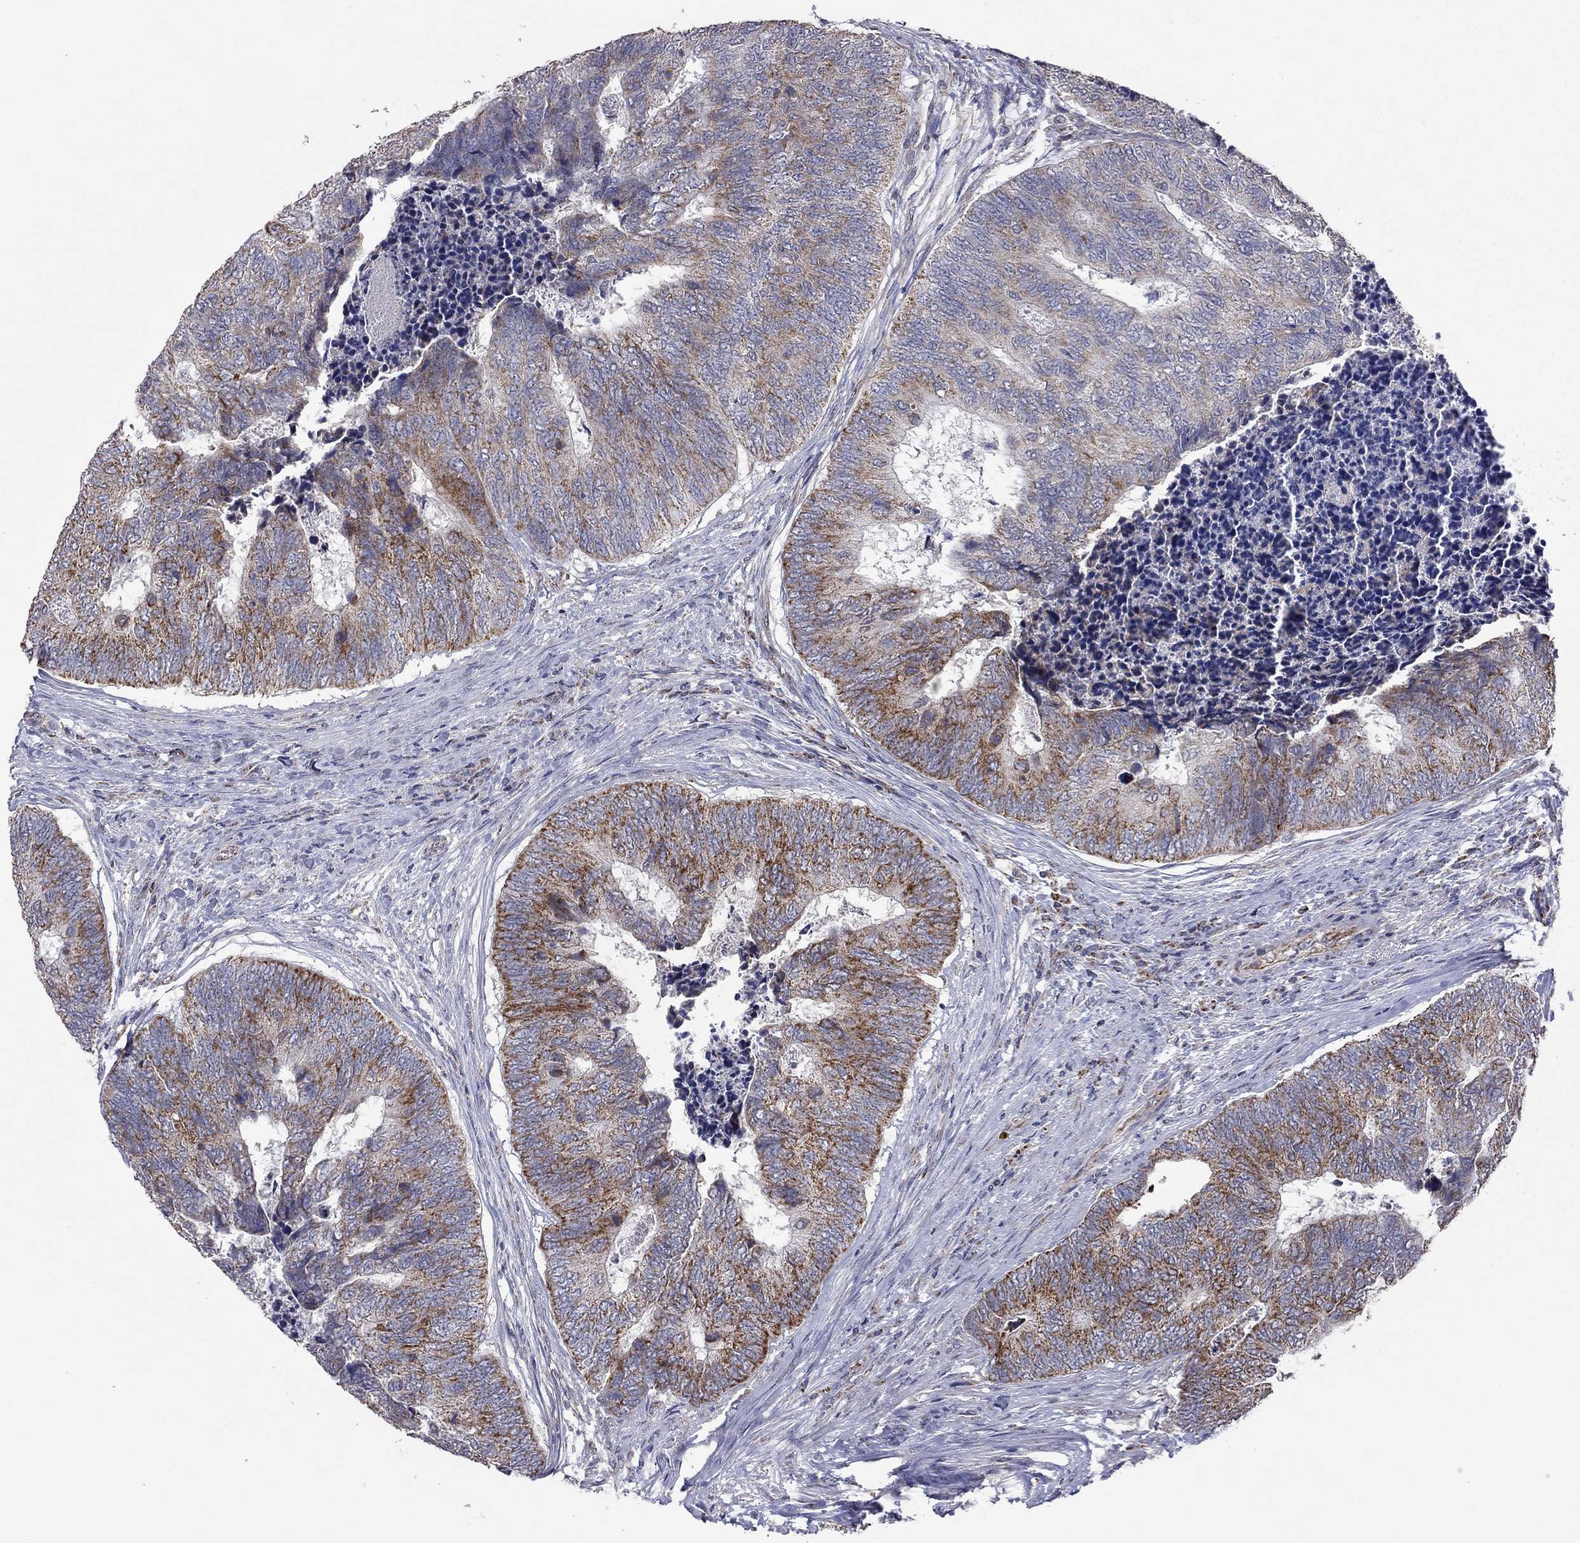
{"staining": {"intensity": "strong", "quantity": "<25%", "location": "cytoplasmic/membranous"}, "tissue": "colorectal cancer", "cell_type": "Tumor cells", "image_type": "cancer", "snomed": [{"axis": "morphology", "description": "Adenocarcinoma, NOS"}, {"axis": "topography", "description": "Colon"}], "caption": "Tumor cells demonstrate medium levels of strong cytoplasmic/membranous positivity in approximately <25% of cells in human colorectal adenocarcinoma.", "gene": "NDUFB1", "patient": {"sex": "female", "age": 67}}